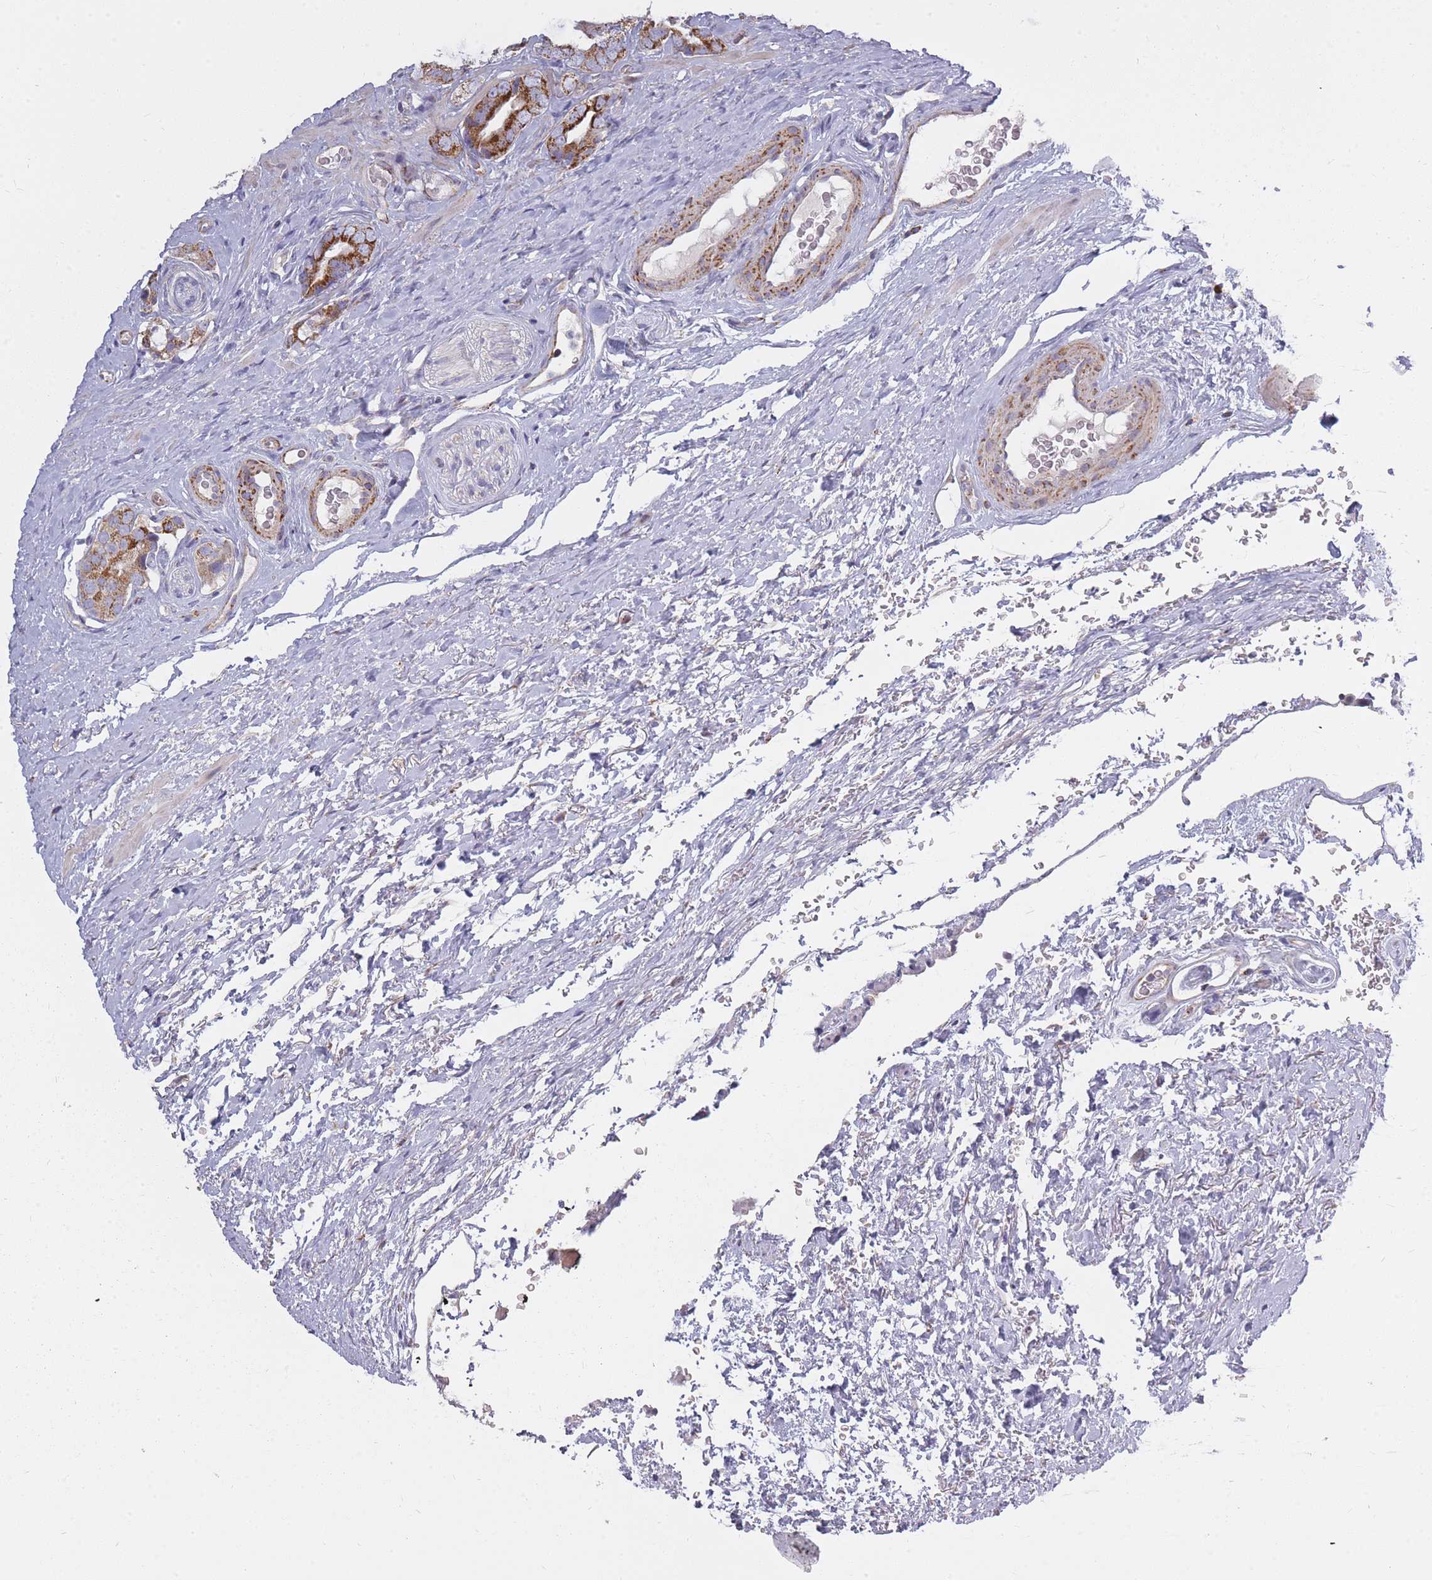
{"staining": {"intensity": "strong", "quantity": ">75%", "location": "cytoplasmic/membranous"}, "tissue": "prostate cancer", "cell_type": "Tumor cells", "image_type": "cancer", "snomed": [{"axis": "morphology", "description": "Adenocarcinoma, High grade"}, {"axis": "topography", "description": "Prostate"}], "caption": "Immunohistochemical staining of human prostate cancer displays high levels of strong cytoplasmic/membranous protein staining in about >75% of tumor cells. Nuclei are stained in blue.", "gene": "ALKBH4", "patient": {"sex": "male", "age": 71}}